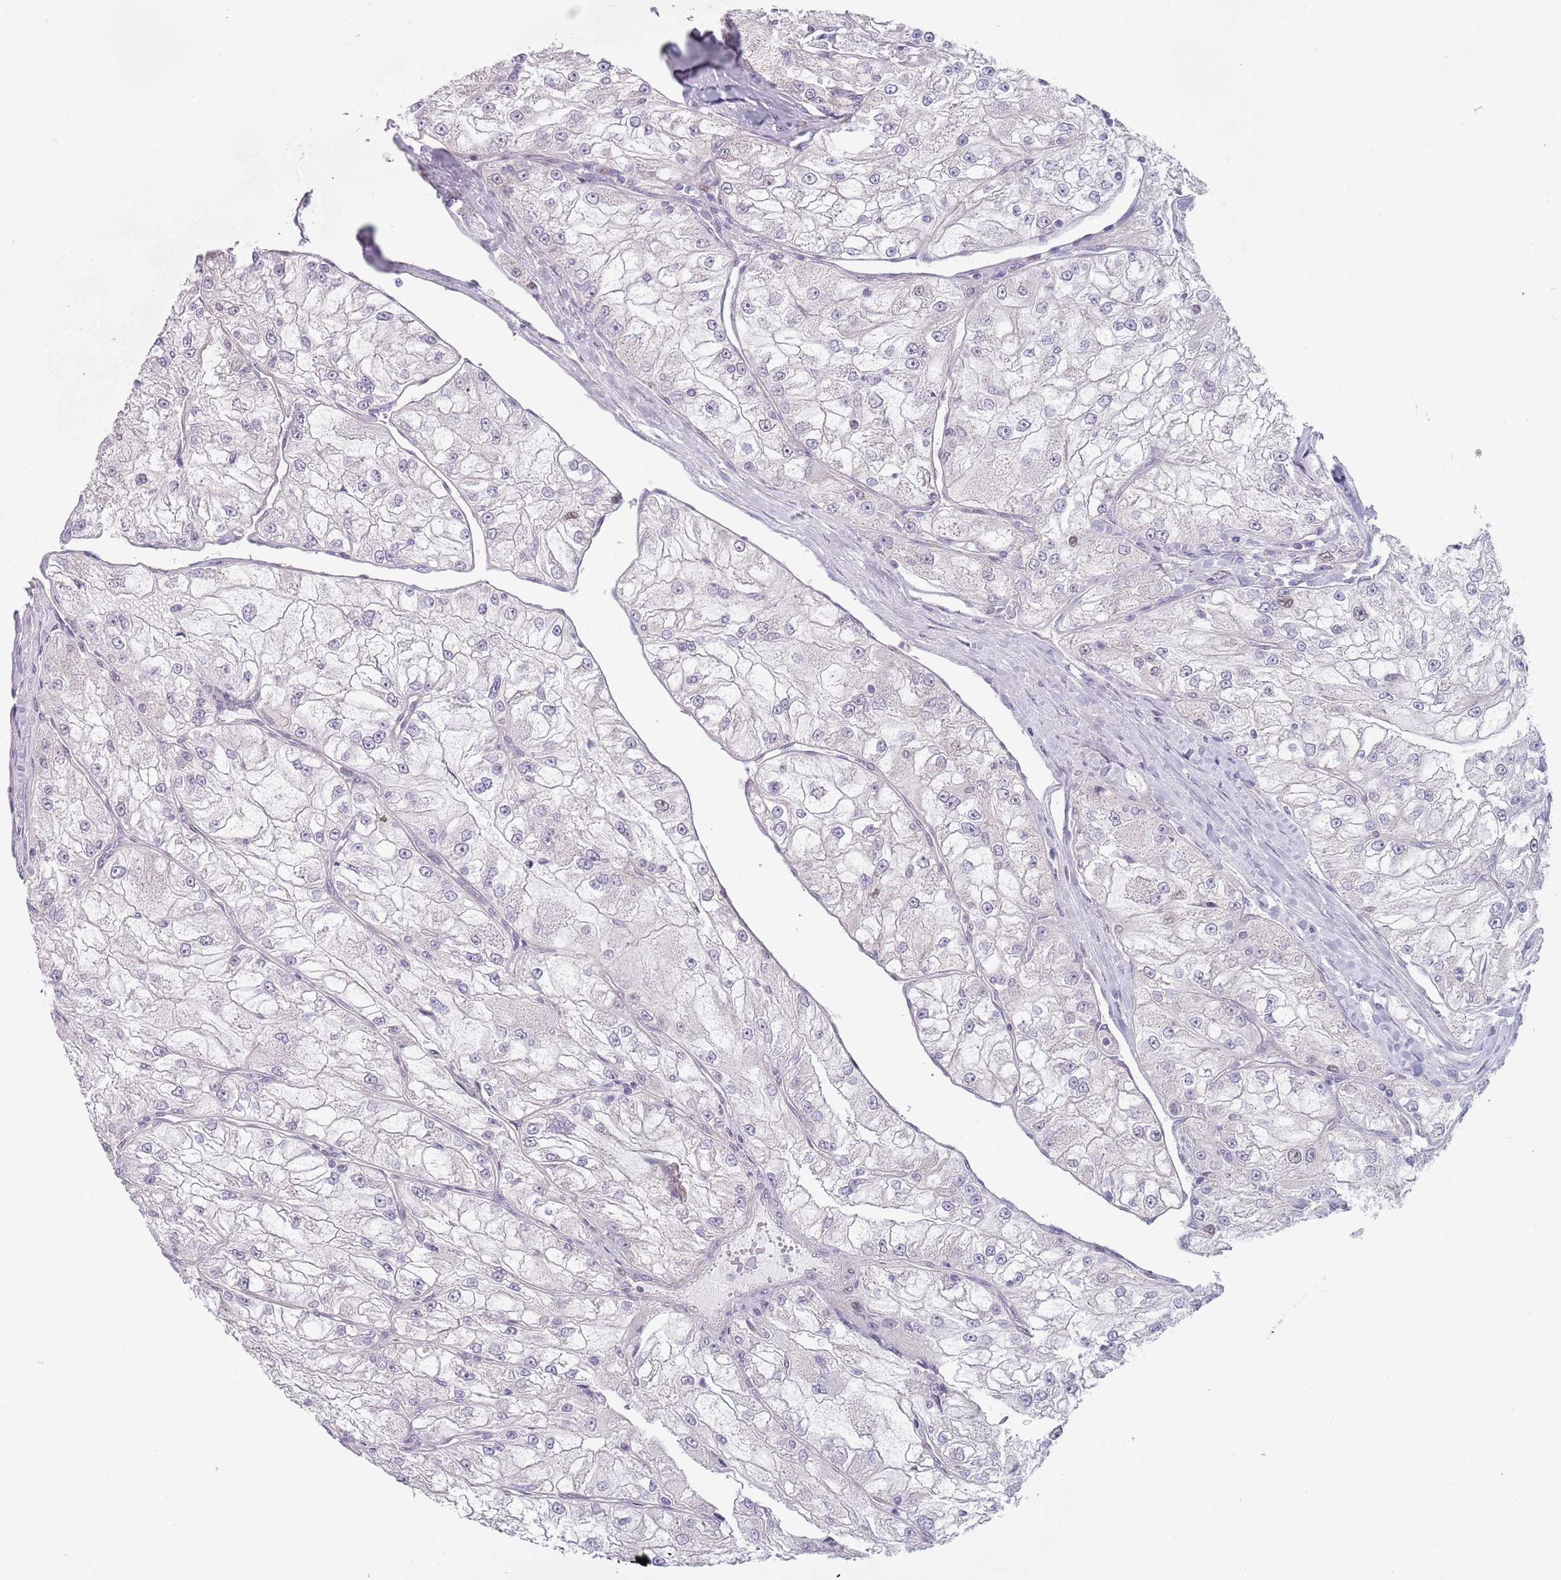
{"staining": {"intensity": "negative", "quantity": "none", "location": "none"}, "tissue": "renal cancer", "cell_type": "Tumor cells", "image_type": "cancer", "snomed": [{"axis": "morphology", "description": "Adenocarcinoma, NOS"}, {"axis": "topography", "description": "Kidney"}], "caption": "Immunohistochemistry of human renal adenocarcinoma exhibits no staining in tumor cells.", "gene": "ZKSCAN2", "patient": {"sex": "female", "age": 72}}